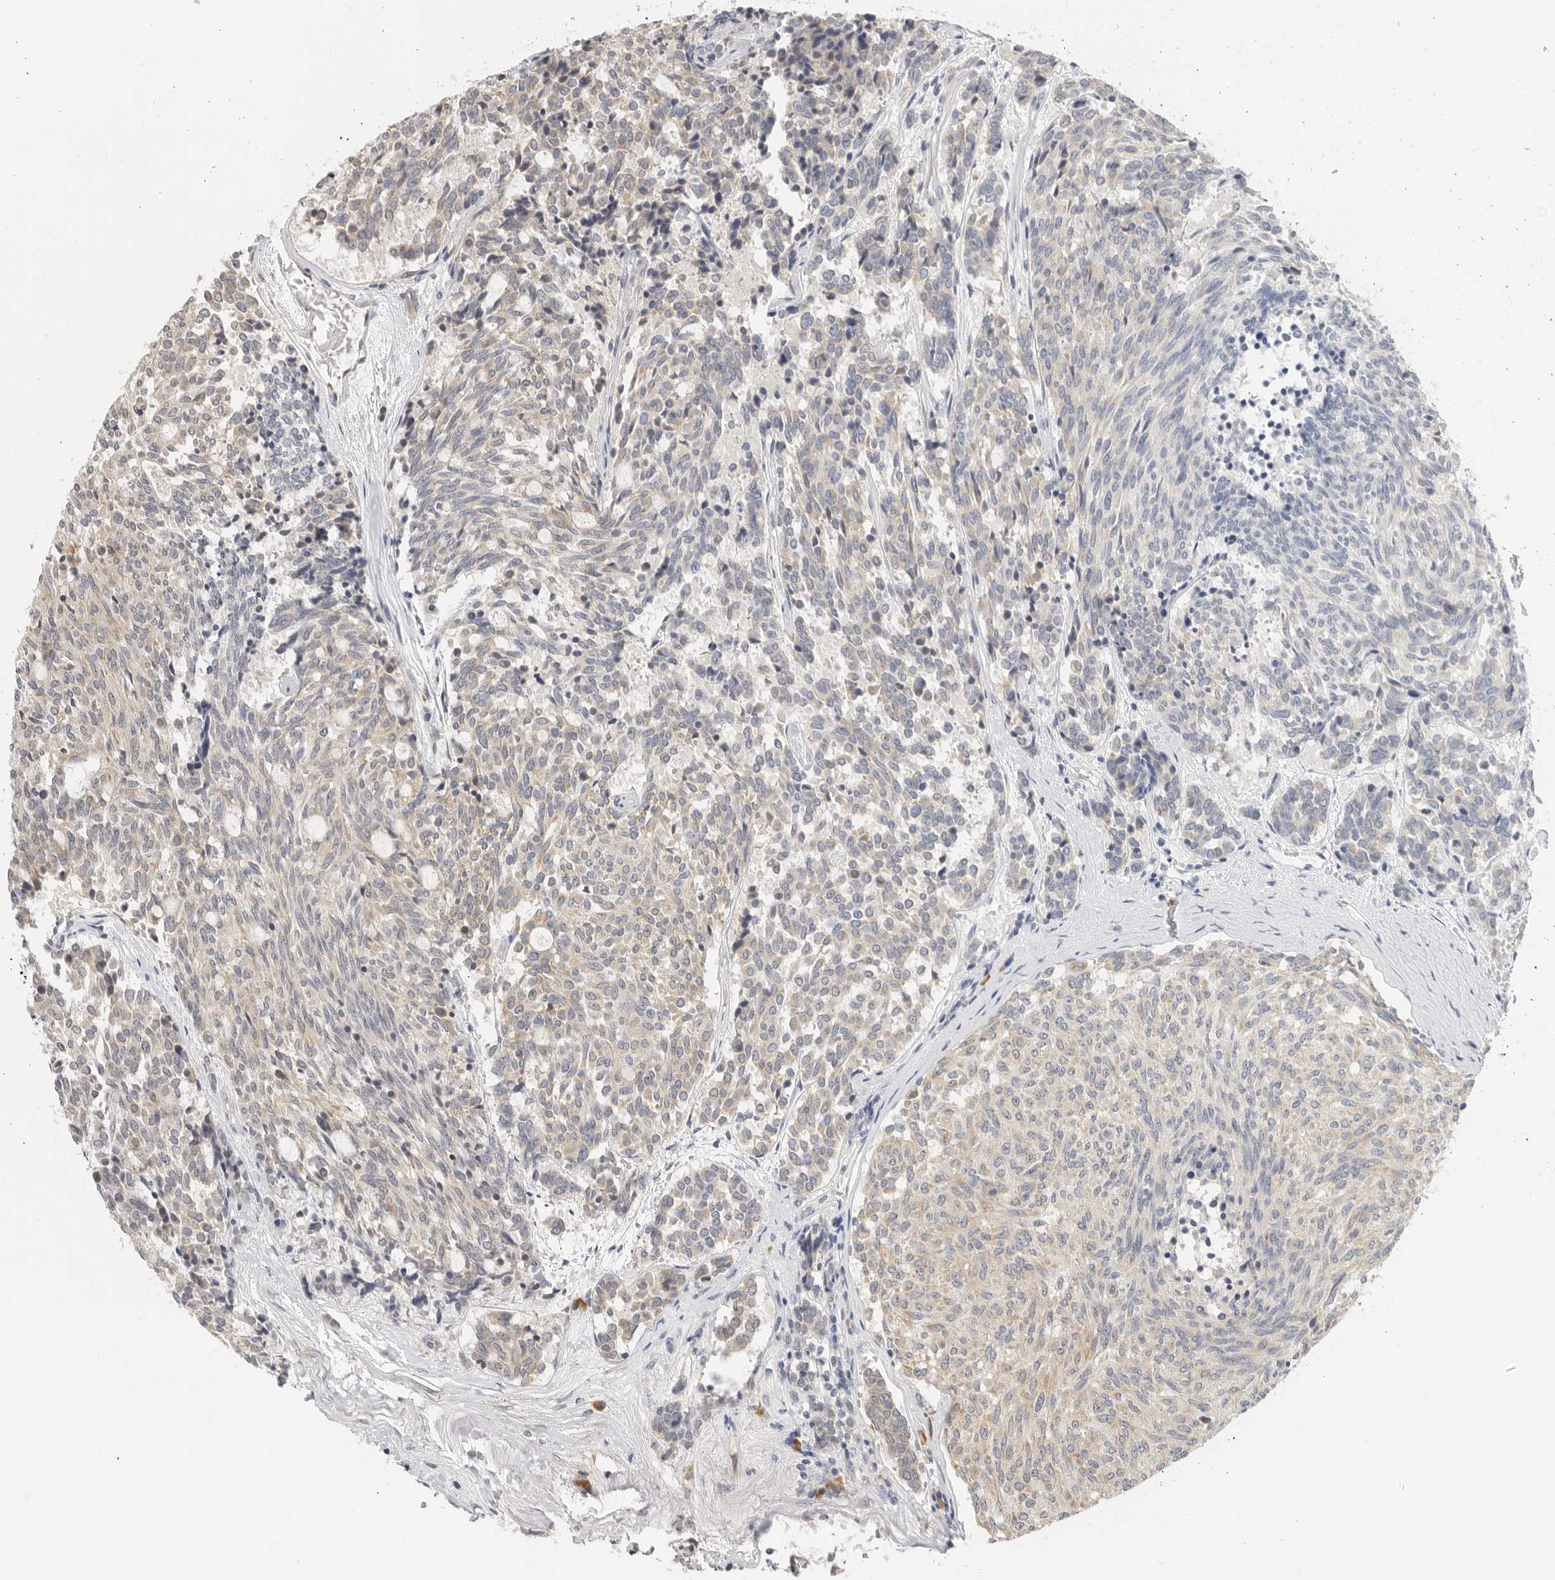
{"staining": {"intensity": "weak", "quantity": "<25%", "location": "cytoplasmic/membranous"}, "tissue": "carcinoid", "cell_type": "Tumor cells", "image_type": "cancer", "snomed": [{"axis": "morphology", "description": "Carcinoid, malignant, NOS"}, {"axis": "topography", "description": "Pancreas"}], "caption": "Carcinoid was stained to show a protein in brown. There is no significant expression in tumor cells.", "gene": "EDN2", "patient": {"sex": "female", "age": 54}}